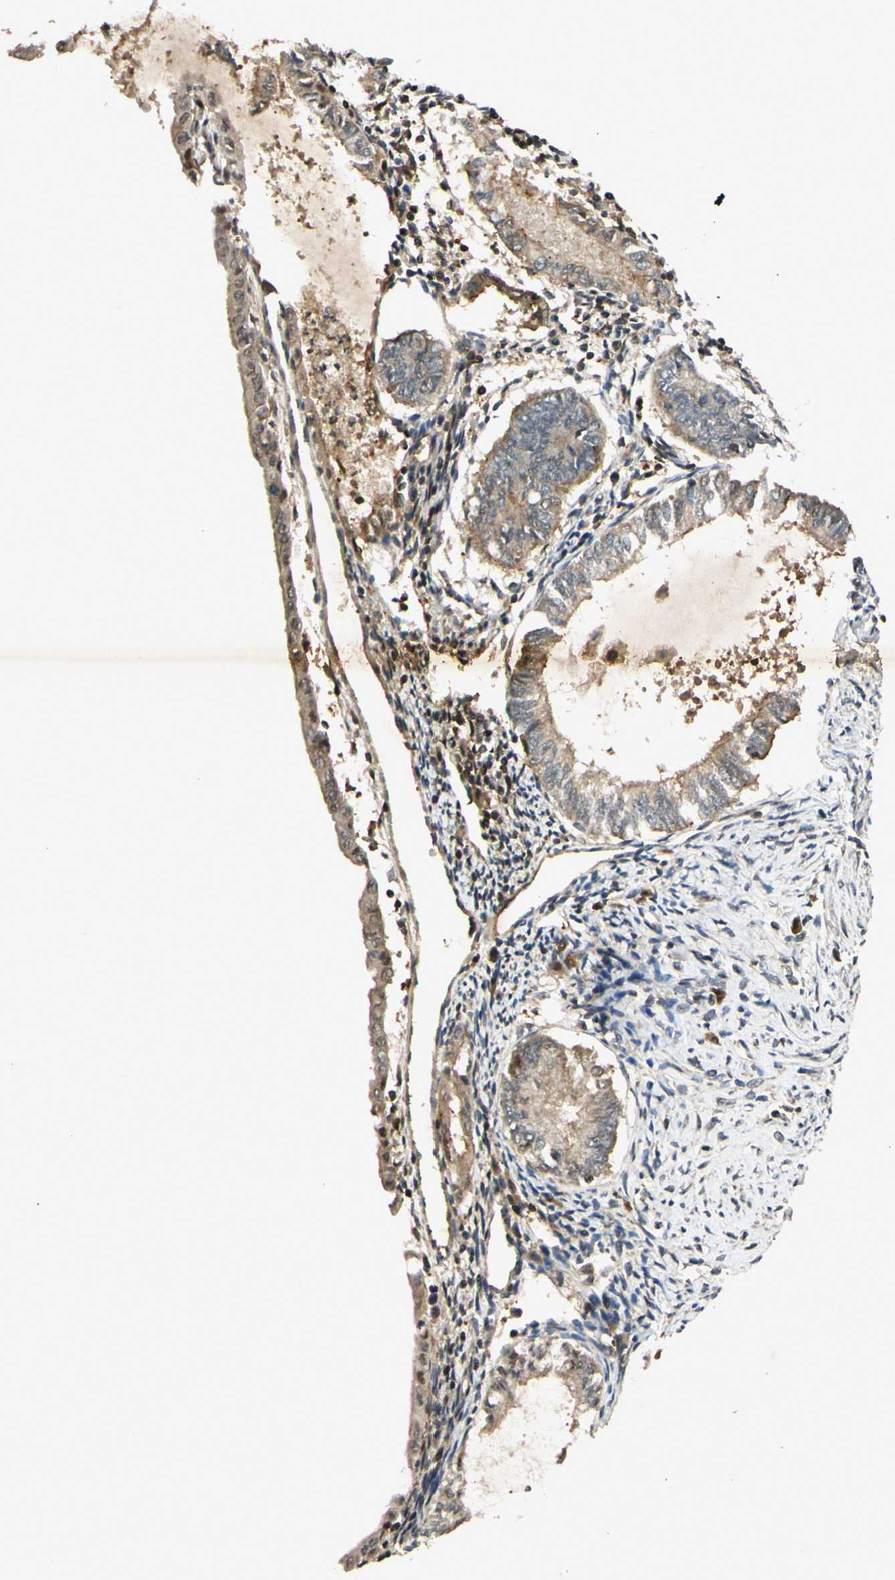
{"staining": {"intensity": "weak", "quantity": ">75%", "location": "cytoplasmic/membranous"}, "tissue": "endometrial cancer", "cell_type": "Tumor cells", "image_type": "cancer", "snomed": [{"axis": "morphology", "description": "Adenocarcinoma, NOS"}, {"axis": "topography", "description": "Endometrium"}], "caption": "Tumor cells display low levels of weak cytoplasmic/membranous staining in about >75% of cells in endometrial cancer (adenocarcinoma).", "gene": "EPHA8", "patient": {"sex": "female", "age": 86}}